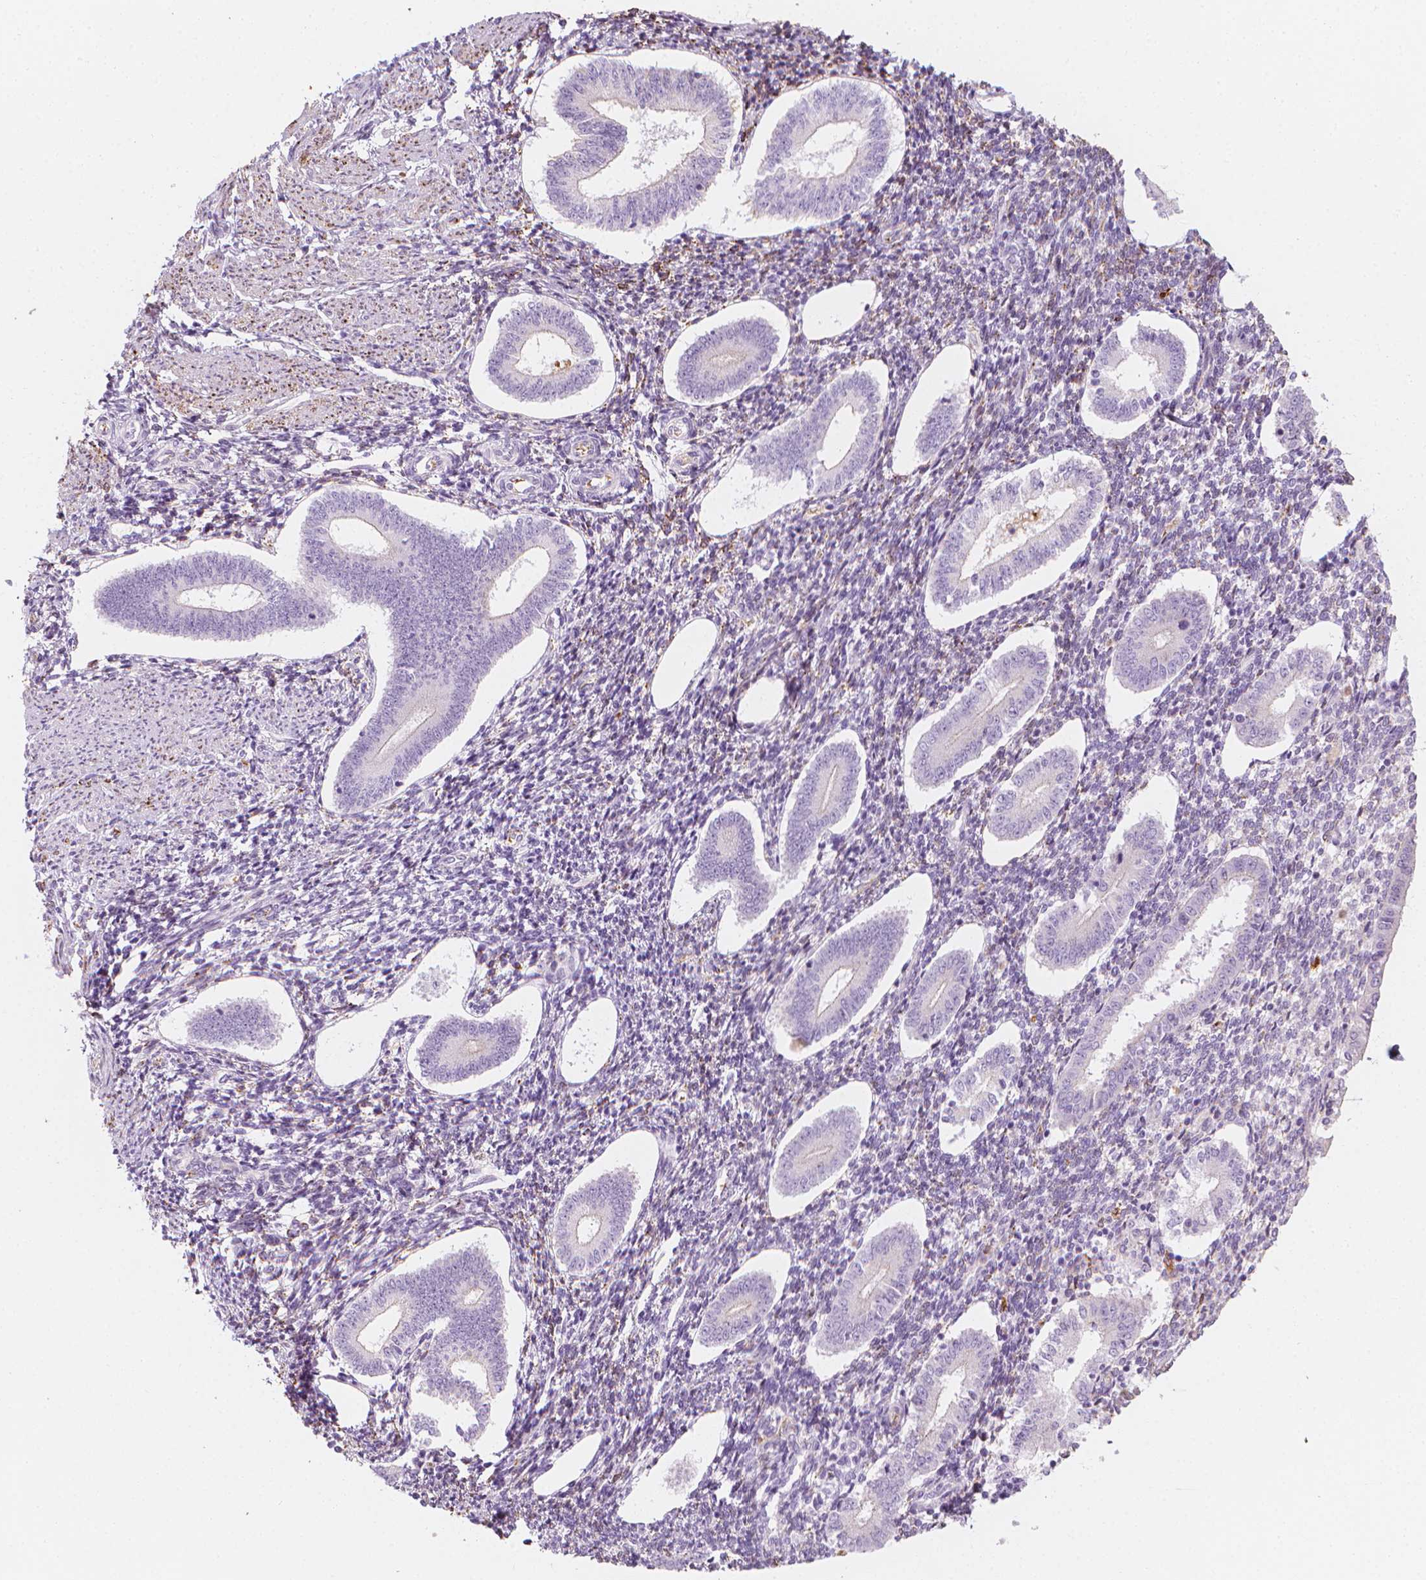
{"staining": {"intensity": "negative", "quantity": "none", "location": "none"}, "tissue": "endometrium", "cell_type": "Cells in endometrial stroma", "image_type": "normal", "snomed": [{"axis": "morphology", "description": "Normal tissue, NOS"}, {"axis": "topography", "description": "Endometrium"}], "caption": "This is a micrograph of immunohistochemistry (IHC) staining of benign endometrium, which shows no expression in cells in endometrial stroma.", "gene": "CES1", "patient": {"sex": "female", "age": 40}}